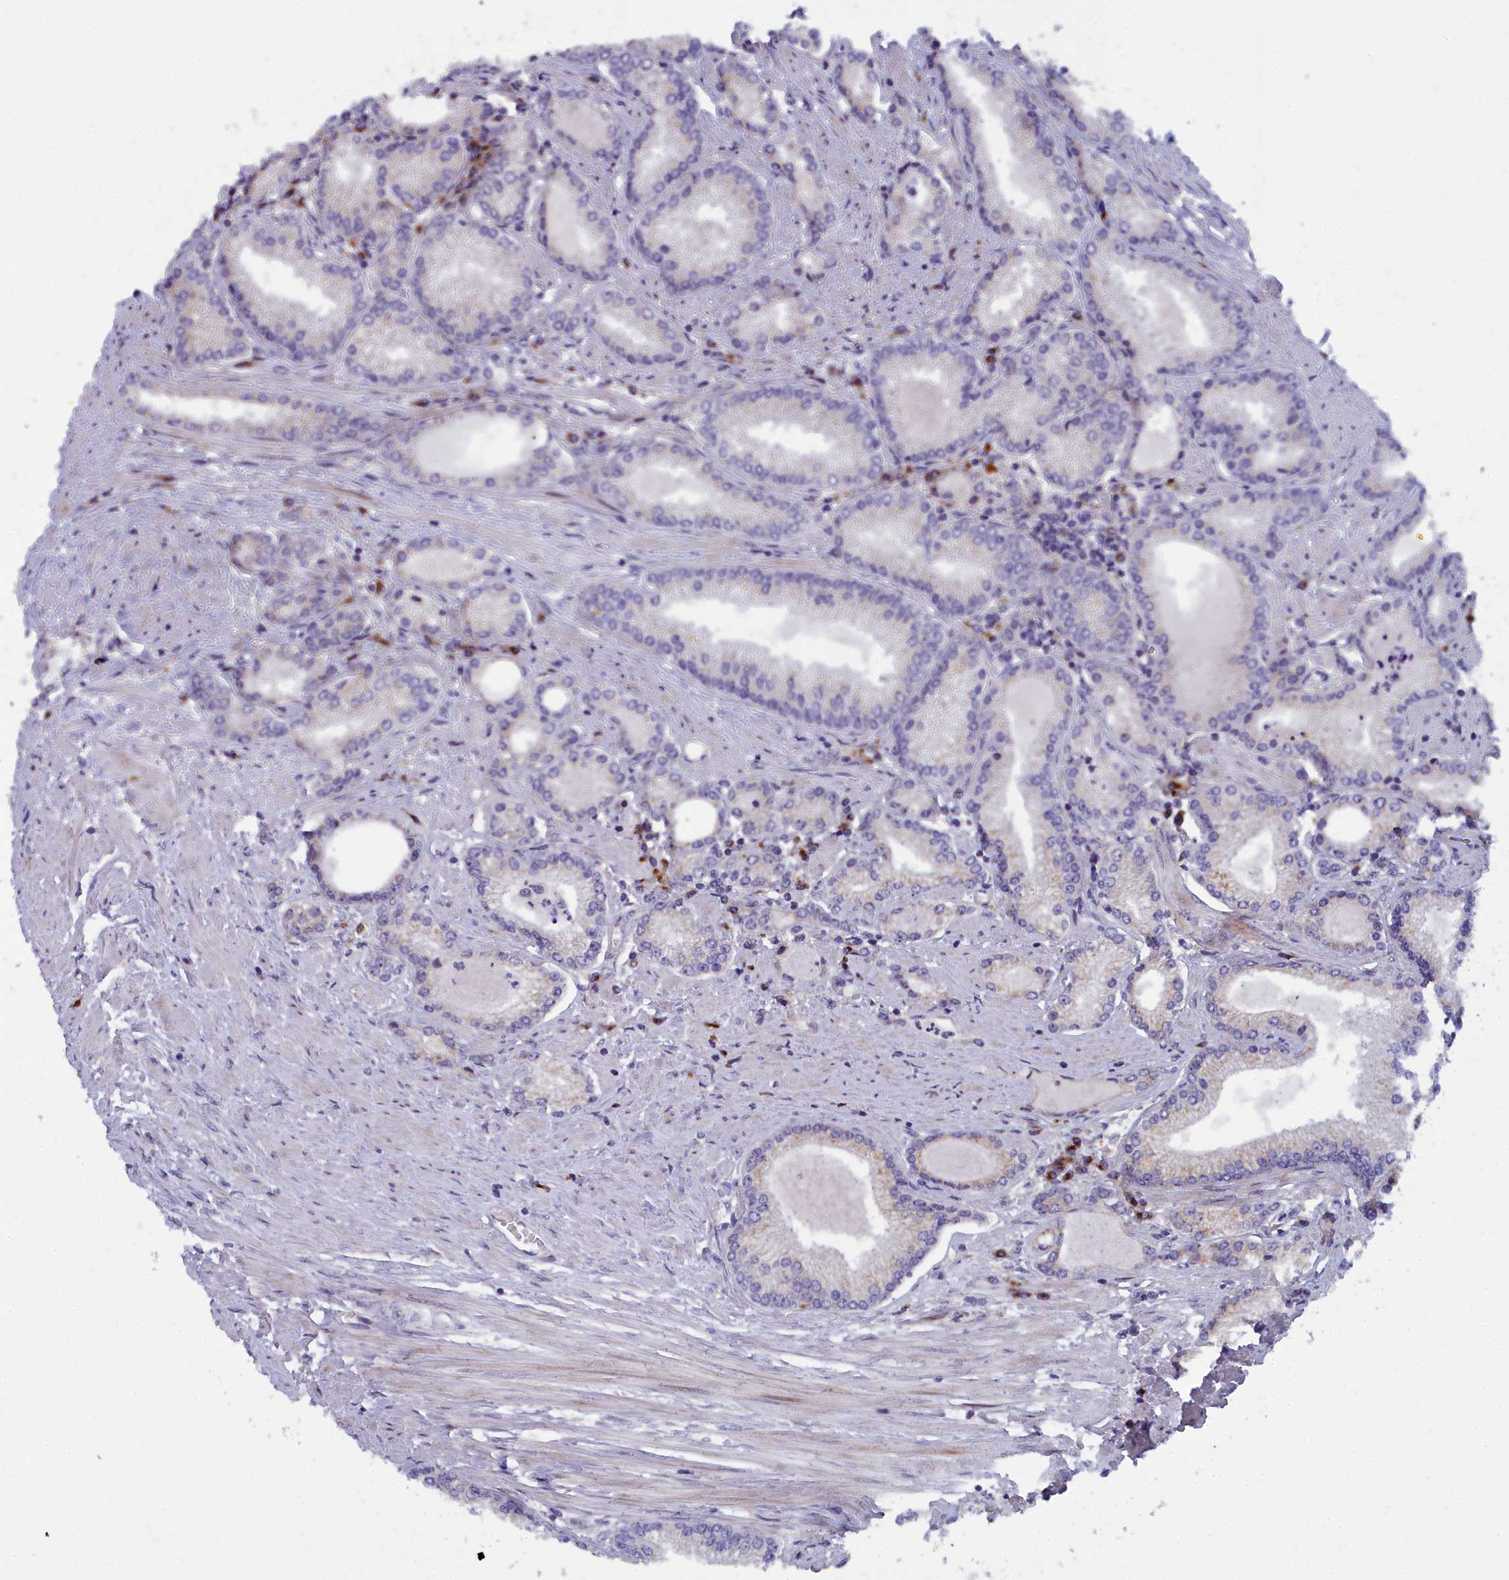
{"staining": {"intensity": "negative", "quantity": "none", "location": "none"}, "tissue": "prostate cancer", "cell_type": "Tumor cells", "image_type": "cancer", "snomed": [{"axis": "morphology", "description": "Adenocarcinoma, High grade"}, {"axis": "topography", "description": "Prostate"}], "caption": "There is no significant staining in tumor cells of prostate cancer.", "gene": "B9D2", "patient": {"sex": "male", "age": 66}}